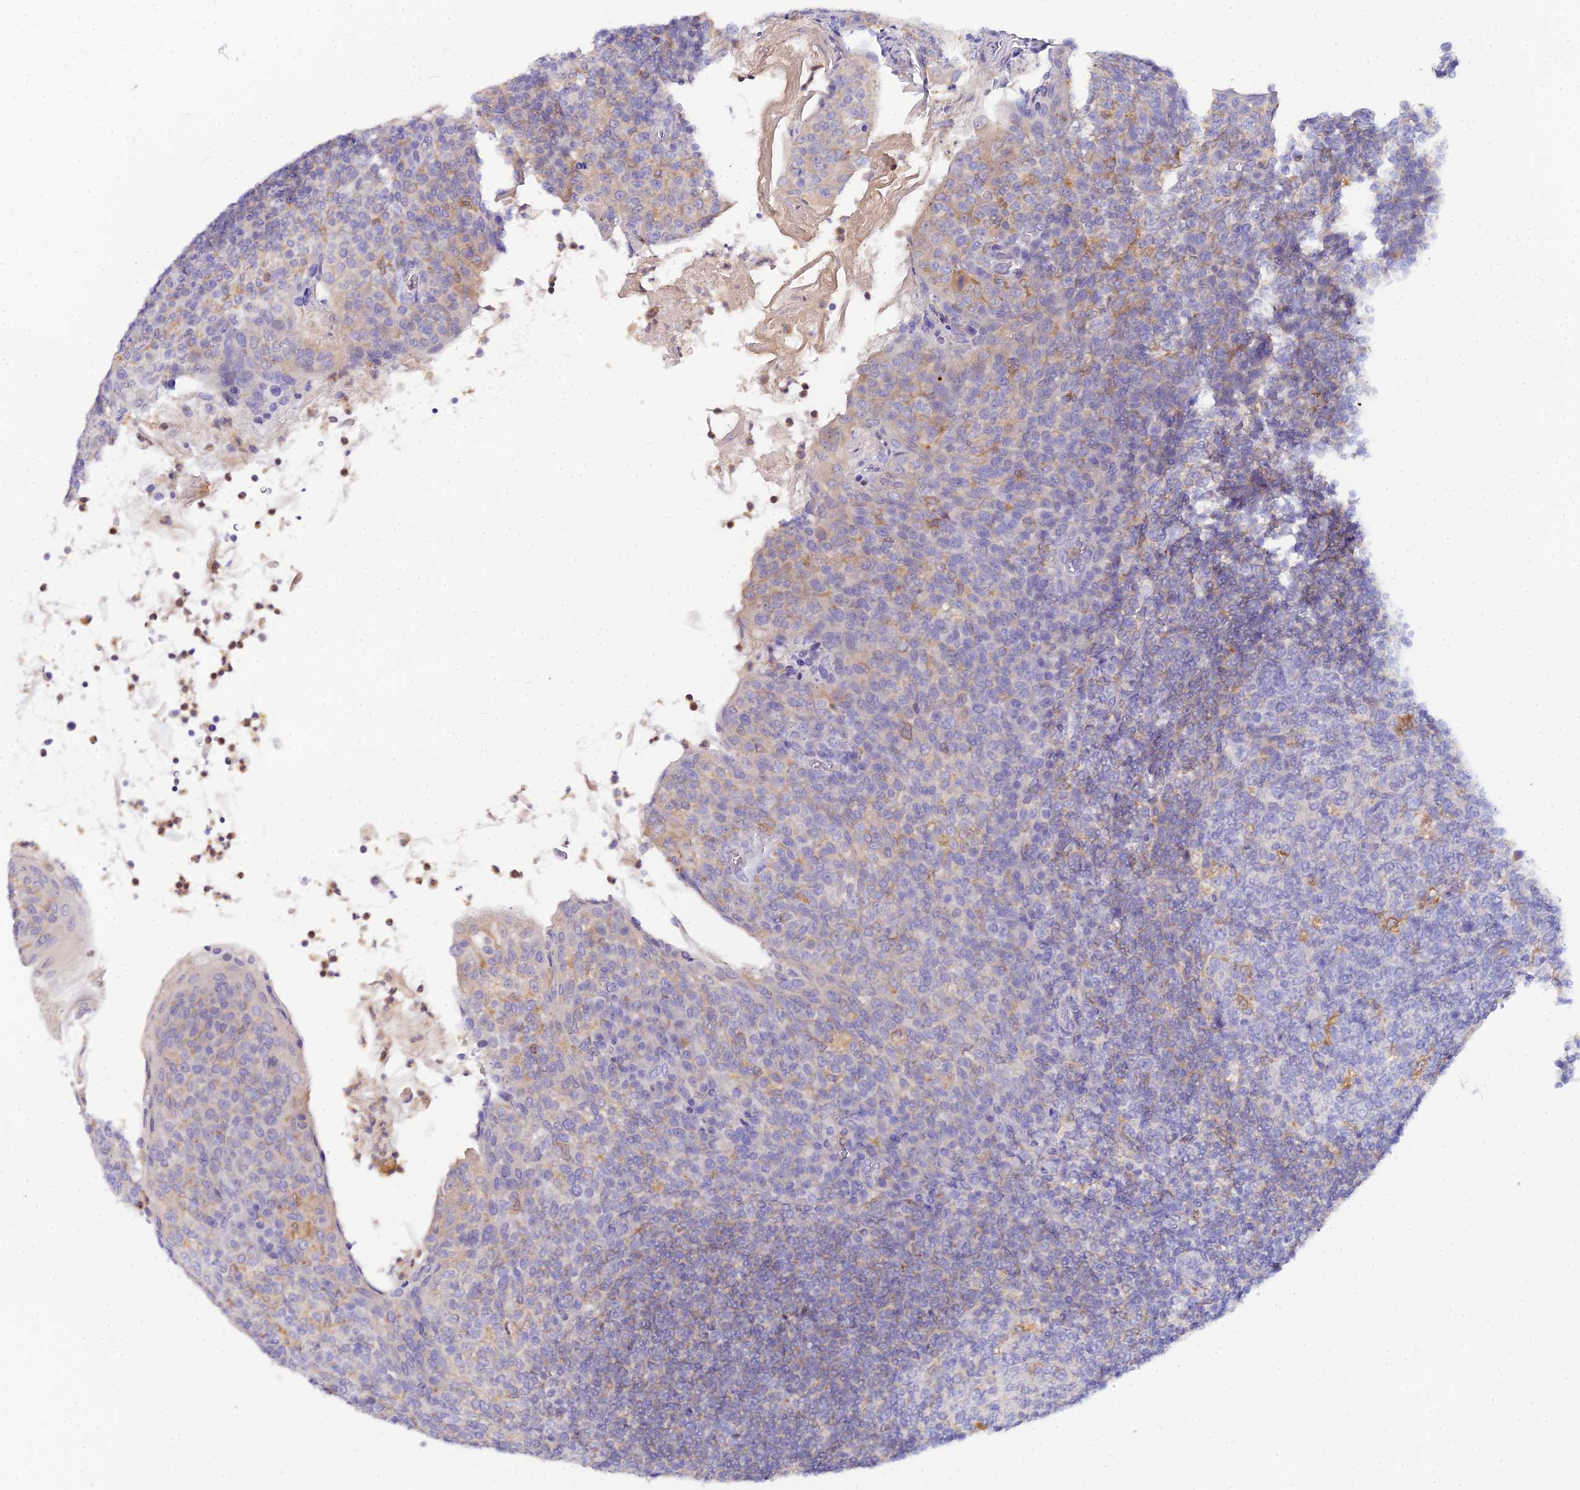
{"staining": {"intensity": "negative", "quantity": "none", "location": "none"}, "tissue": "tonsil", "cell_type": "Germinal center cells", "image_type": "normal", "snomed": [{"axis": "morphology", "description": "Normal tissue, NOS"}, {"axis": "topography", "description": "Tonsil"}], "caption": "Immunohistochemistry histopathology image of benign tonsil: human tonsil stained with DAB reveals no significant protein staining in germinal center cells.", "gene": "ARL8A", "patient": {"sex": "female", "age": 10}}